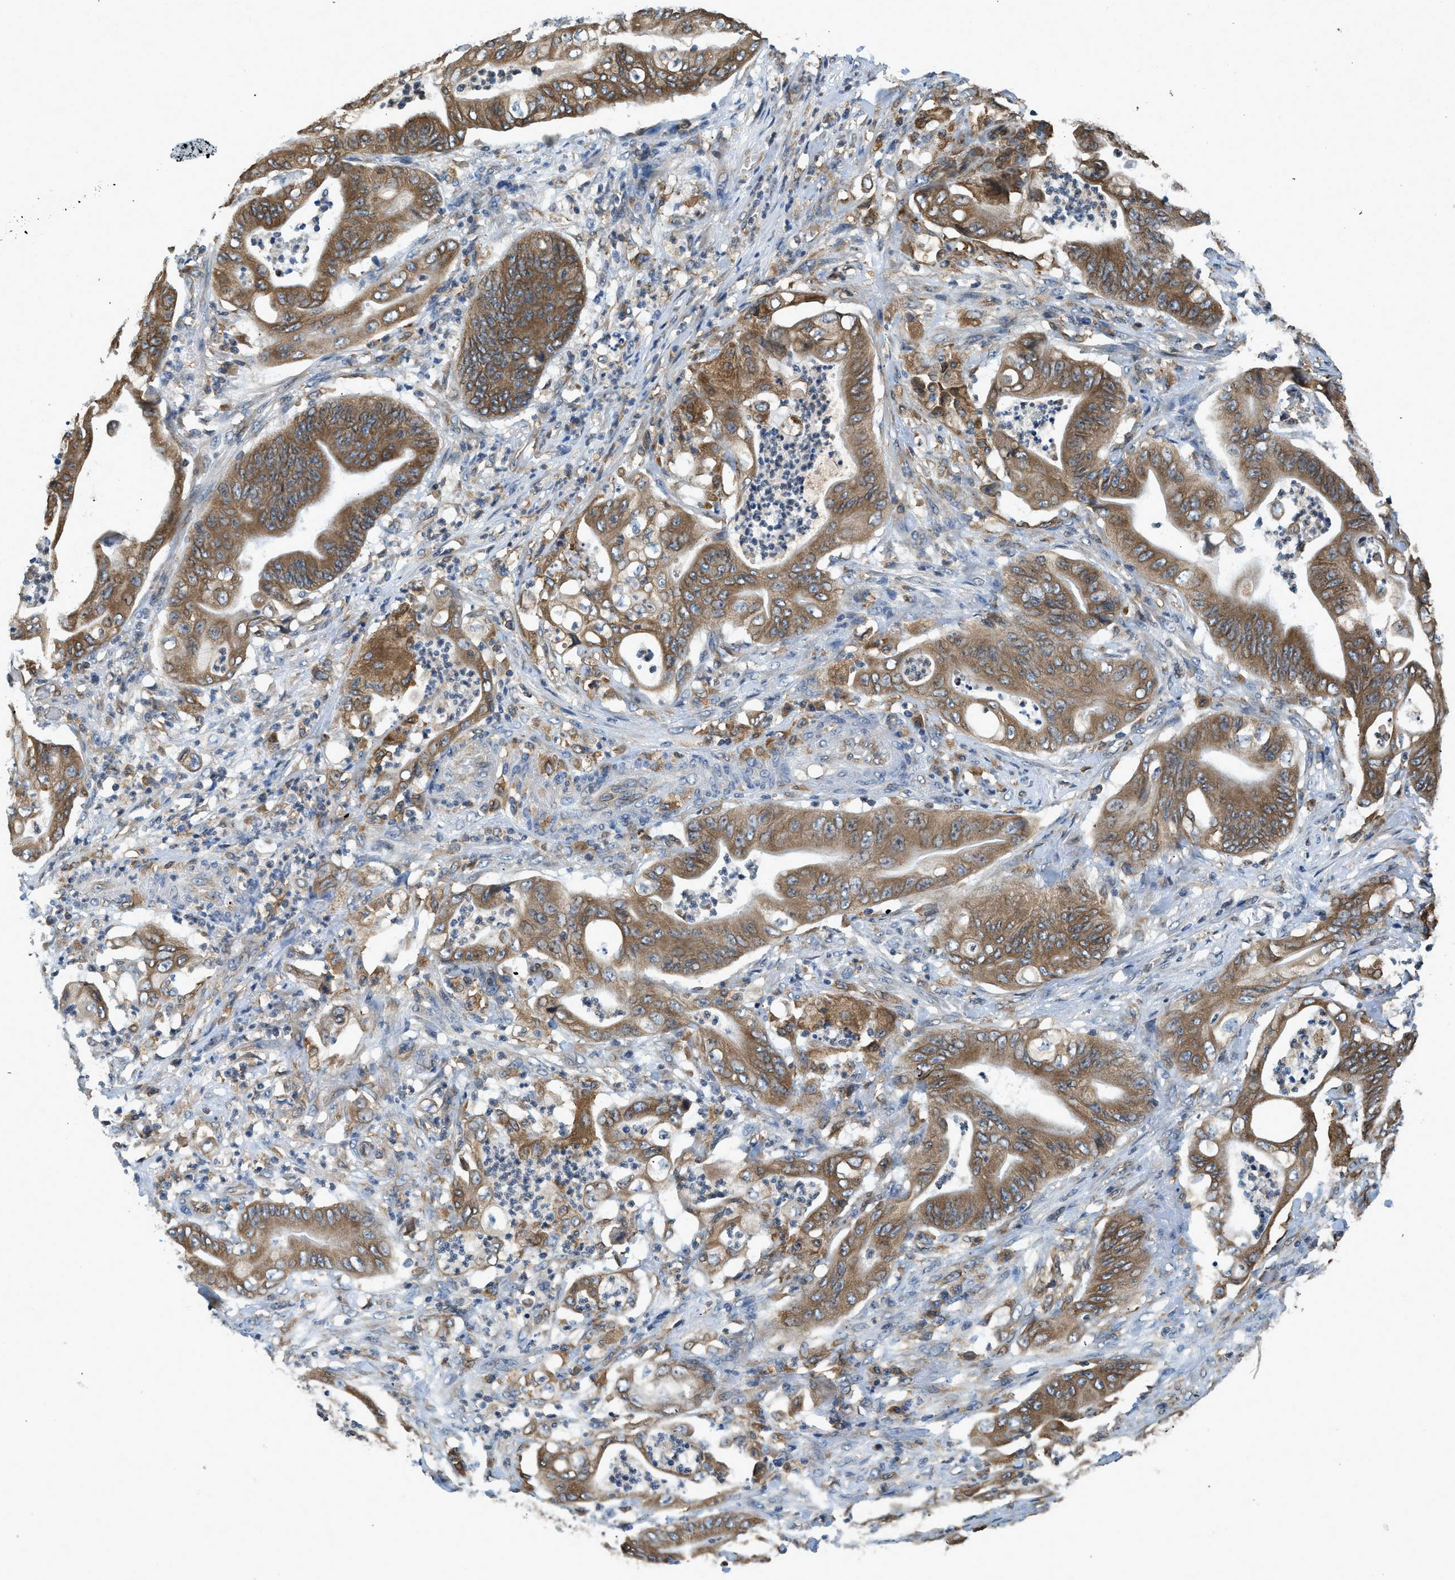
{"staining": {"intensity": "moderate", "quantity": ">75%", "location": "cytoplasmic/membranous"}, "tissue": "stomach cancer", "cell_type": "Tumor cells", "image_type": "cancer", "snomed": [{"axis": "morphology", "description": "Adenocarcinoma, NOS"}, {"axis": "topography", "description": "Stomach"}], "caption": "Protein staining of stomach cancer tissue reveals moderate cytoplasmic/membranous positivity in about >75% of tumor cells.", "gene": "BCAP31", "patient": {"sex": "female", "age": 73}}